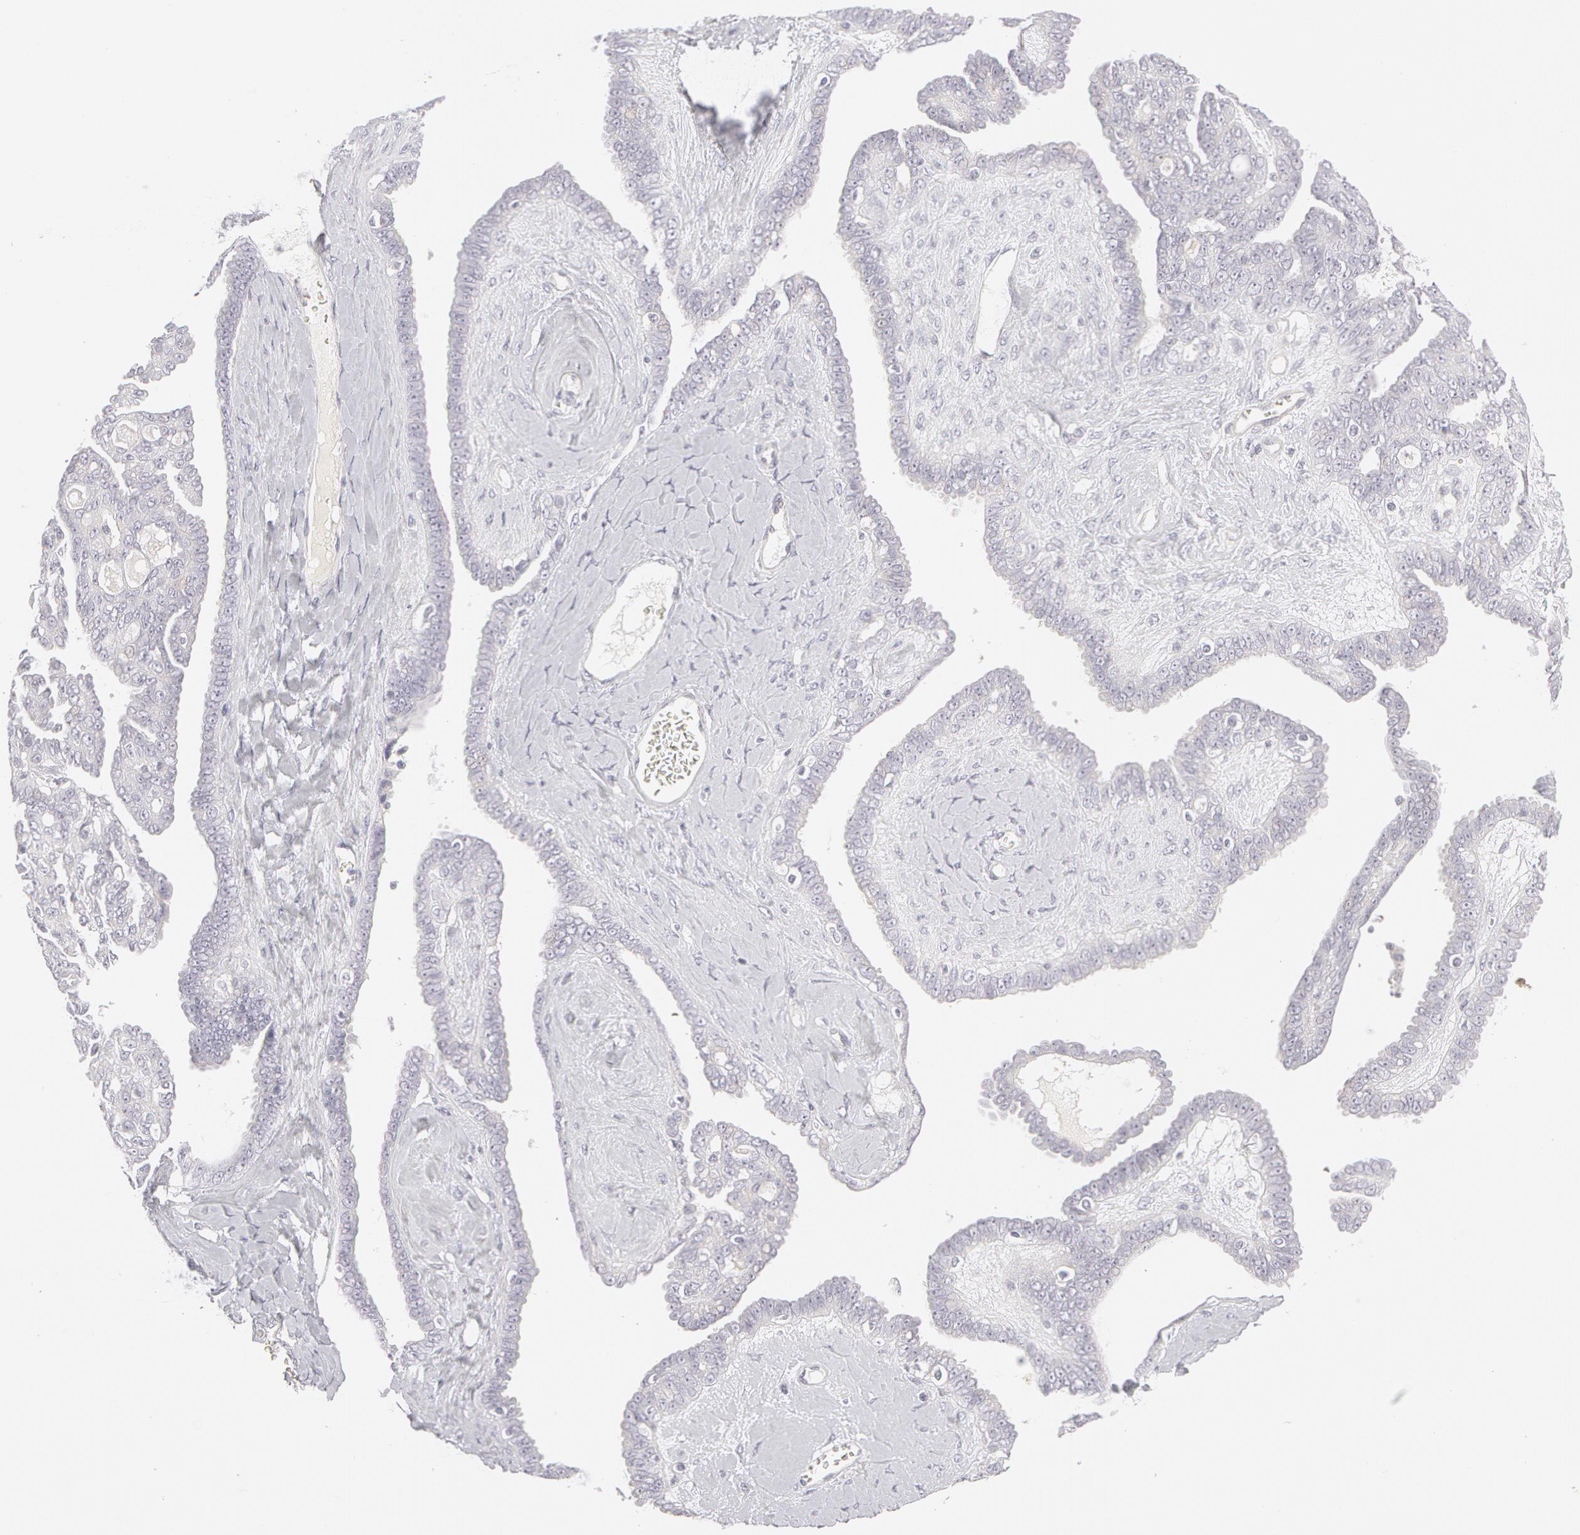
{"staining": {"intensity": "negative", "quantity": "none", "location": "none"}, "tissue": "ovarian cancer", "cell_type": "Tumor cells", "image_type": "cancer", "snomed": [{"axis": "morphology", "description": "Cystadenocarcinoma, serous, NOS"}, {"axis": "topography", "description": "Ovary"}], "caption": "Image shows no significant protein positivity in tumor cells of ovarian serous cystadenocarcinoma. (Immunohistochemistry (ihc), brightfield microscopy, high magnification).", "gene": "ABCB1", "patient": {"sex": "female", "age": 71}}